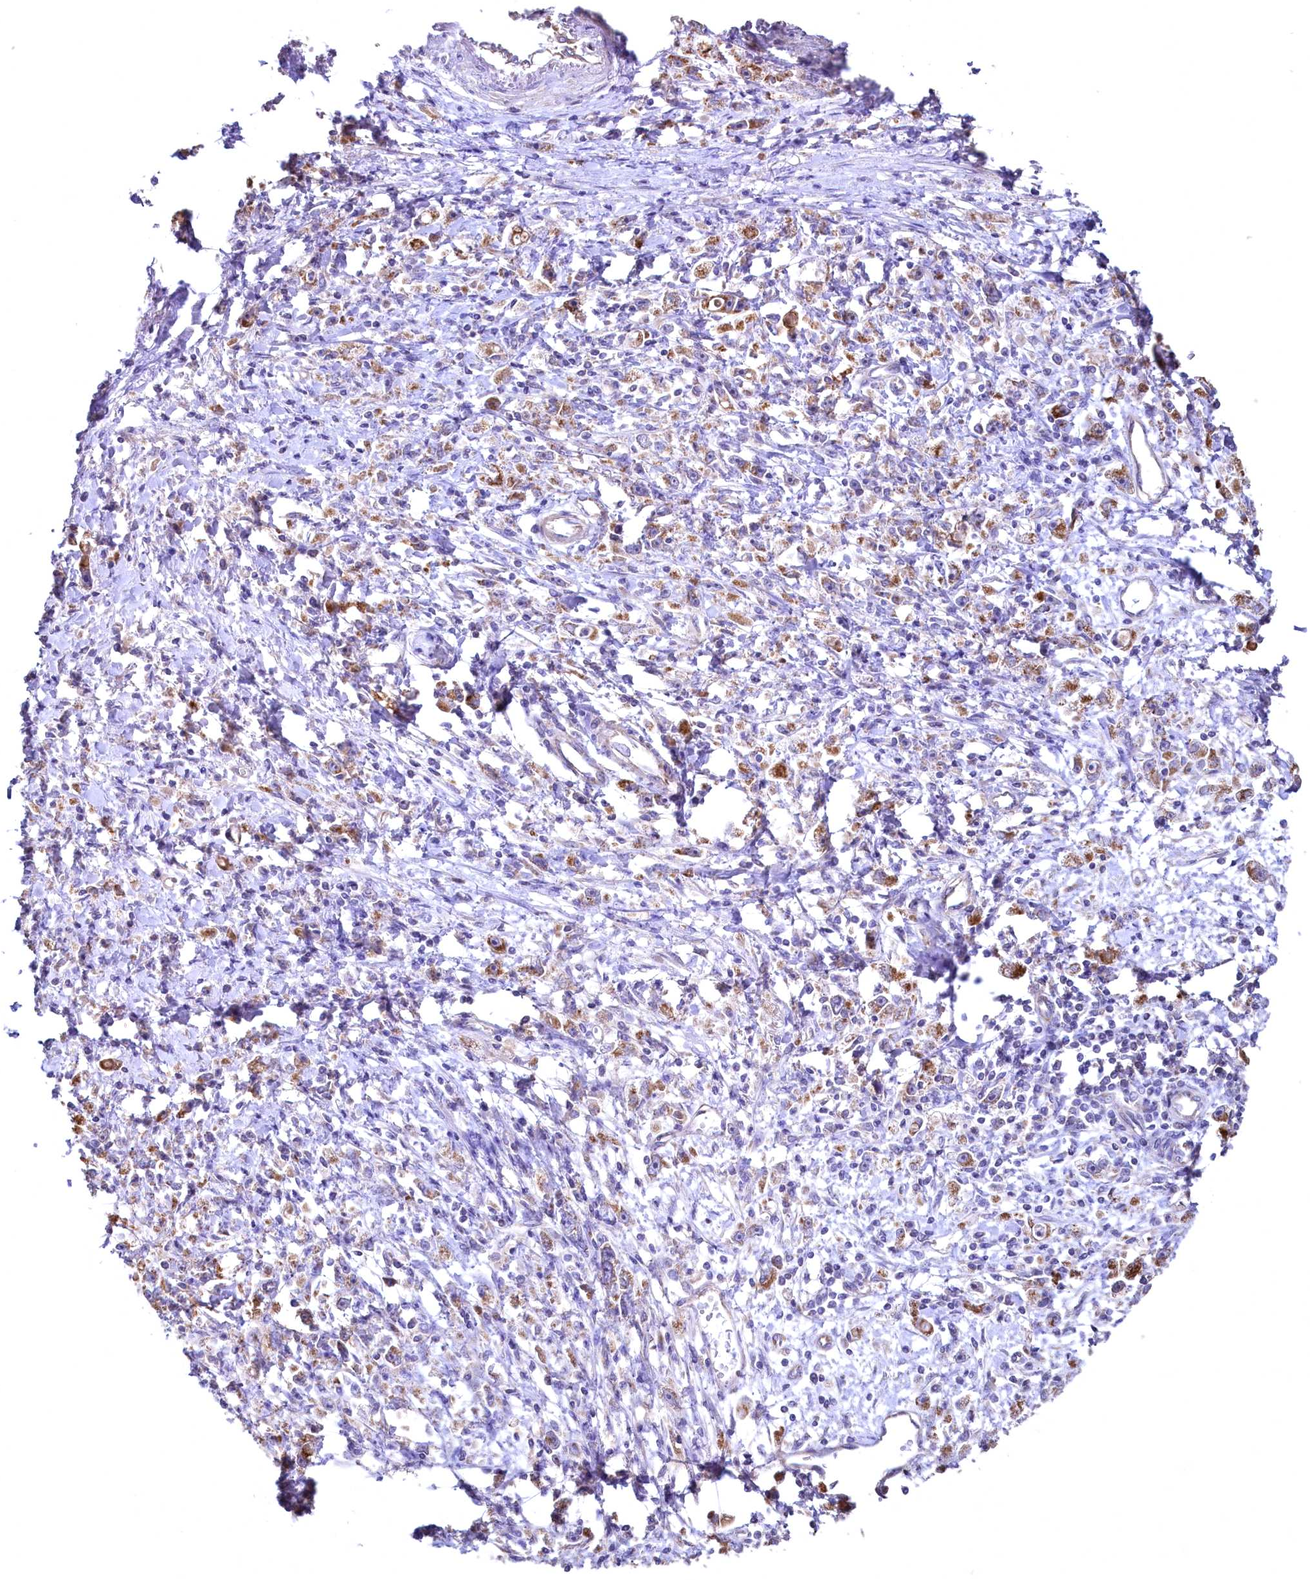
{"staining": {"intensity": "moderate", "quantity": ">75%", "location": "cytoplasmic/membranous"}, "tissue": "stomach cancer", "cell_type": "Tumor cells", "image_type": "cancer", "snomed": [{"axis": "morphology", "description": "Adenocarcinoma, NOS"}, {"axis": "topography", "description": "Stomach"}], "caption": "Stomach adenocarcinoma tissue shows moderate cytoplasmic/membranous positivity in about >75% of tumor cells, visualized by immunohistochemistry.", "gene": "MRPL57", "patient": {"sex": "female", "age": 59}}